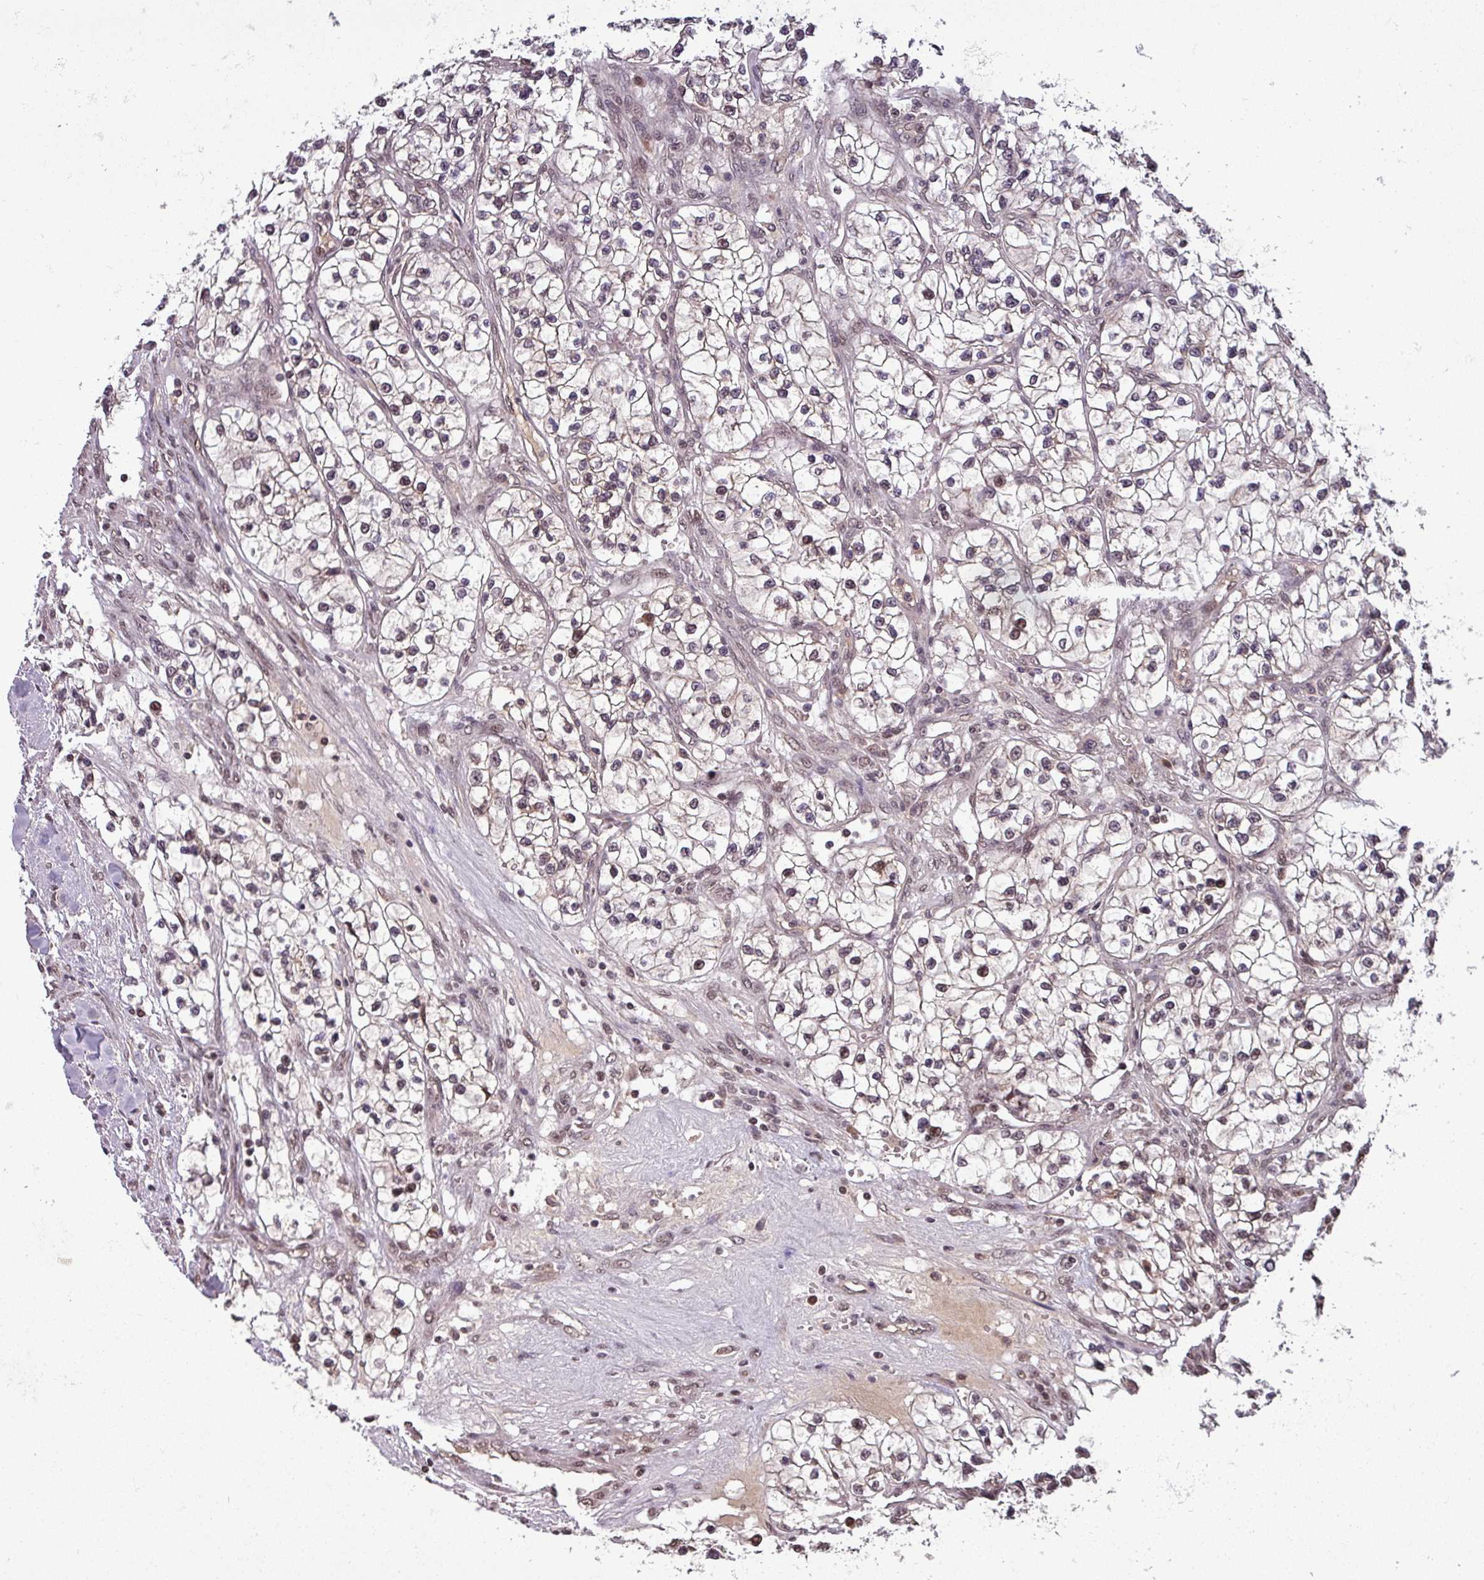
{"staining": {"intensity": "moderate", "quantity": "<25%", "location": "nuclear"}, "tissue": "renal cancer", "cell_type": "Tumor cells", "image_type": "cancer", "snomed": [{"axis": "morphology", "description": "Adenocarcinoma, NOS"}, {"axis": "topography", "description": "Kidney"}], "caption": "Brown immunohistochemical staining in human renal adenocarcinoma reveals moderate nuclear positivity in about <25% of tumor cells.", "gene": "NOB1", "patient": {"sex": "female", "age": 57}}